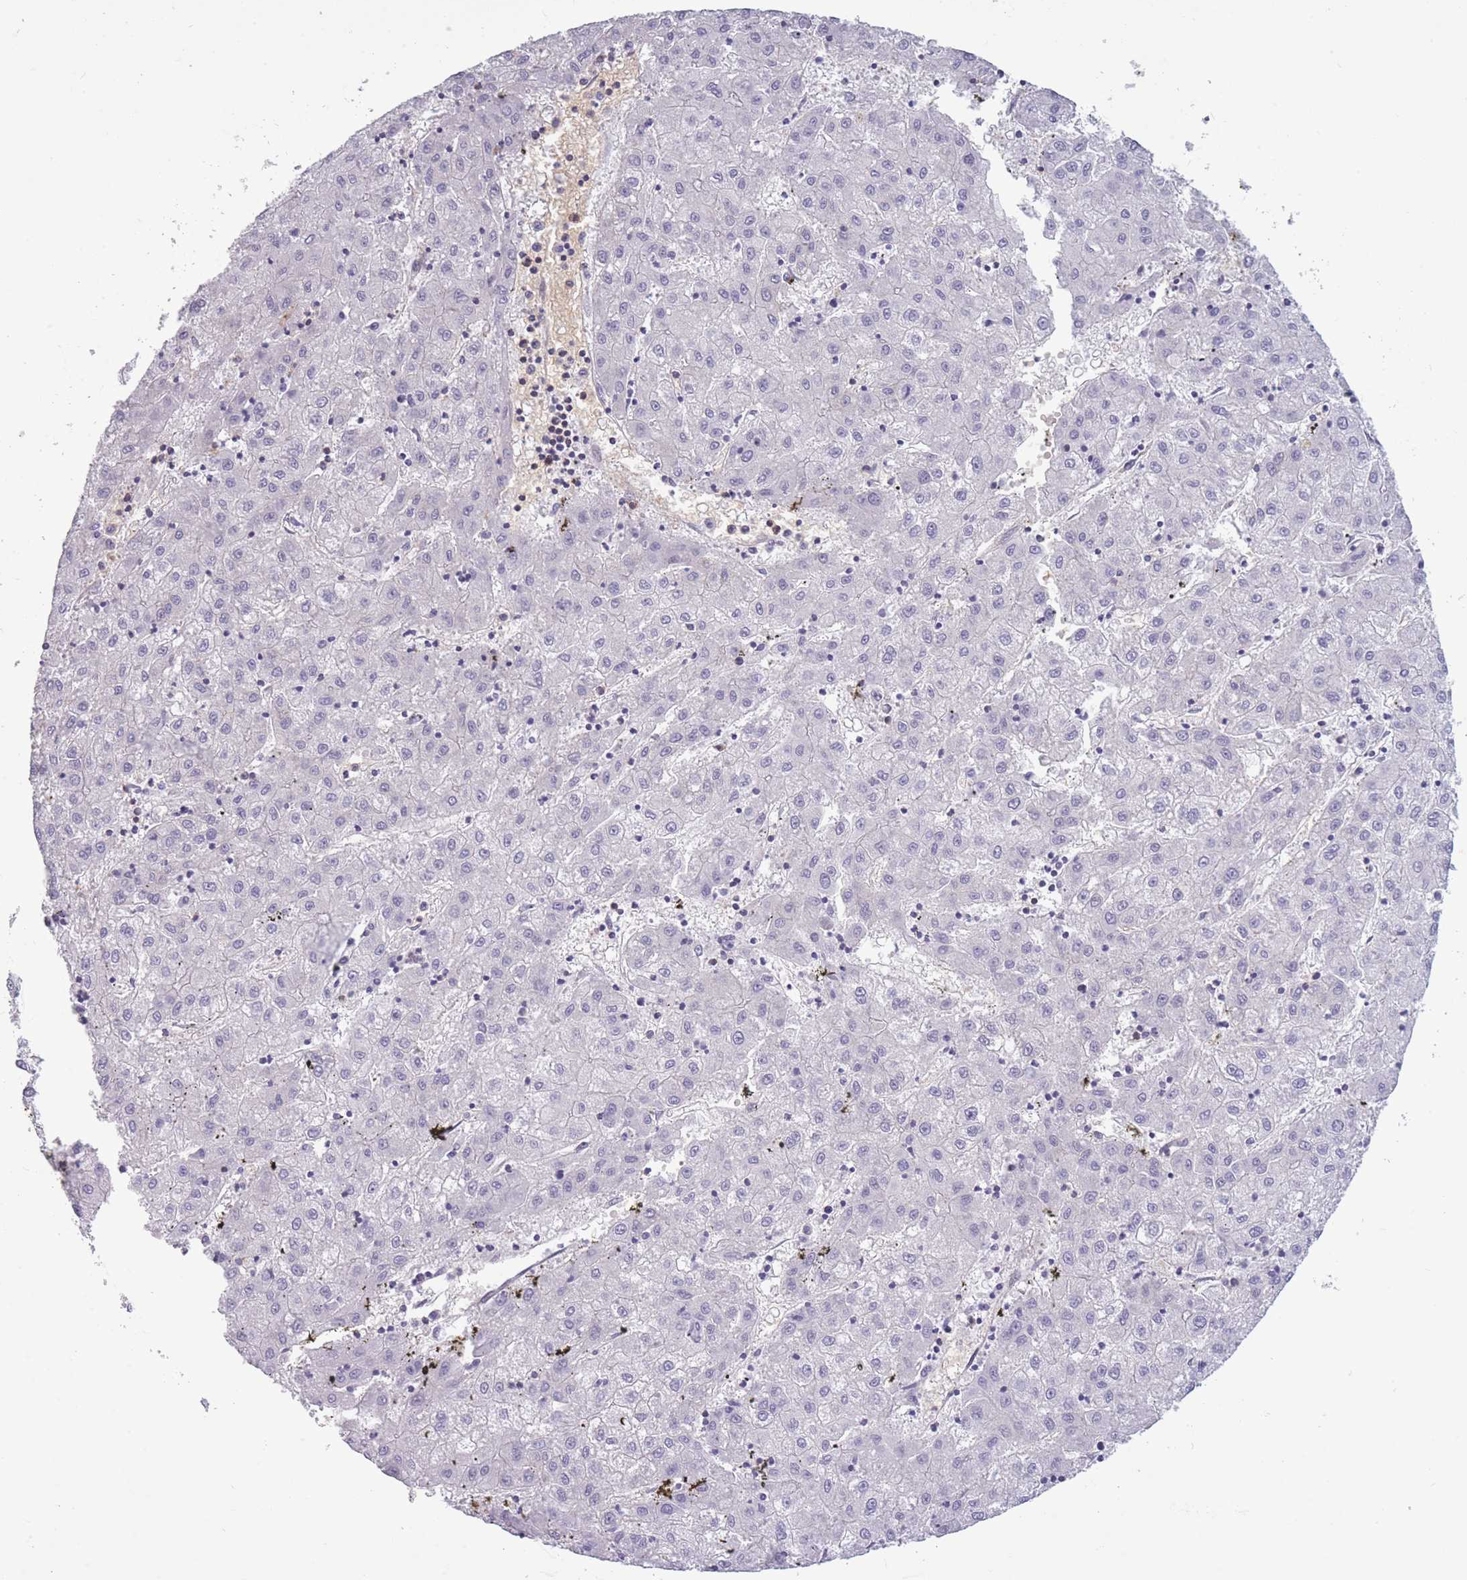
{"staining": {"intensity": "negative", "quantity": "none", "location": "none"}, "tissue": "liver cancer", "cell_type": "Tumor cells", "image_type": "cancer", "snomed": [{"axis": "morphology", "description": "Carcinoma, Hepatocellular, NOS"}, {"axis": "topography", "description": "Liver"}], "caption": "Image shows no protein positivity in tumor cells of liver cancer tissue.", "gene": "ADD1", "patient": {"sex": "male", "age": 72}}